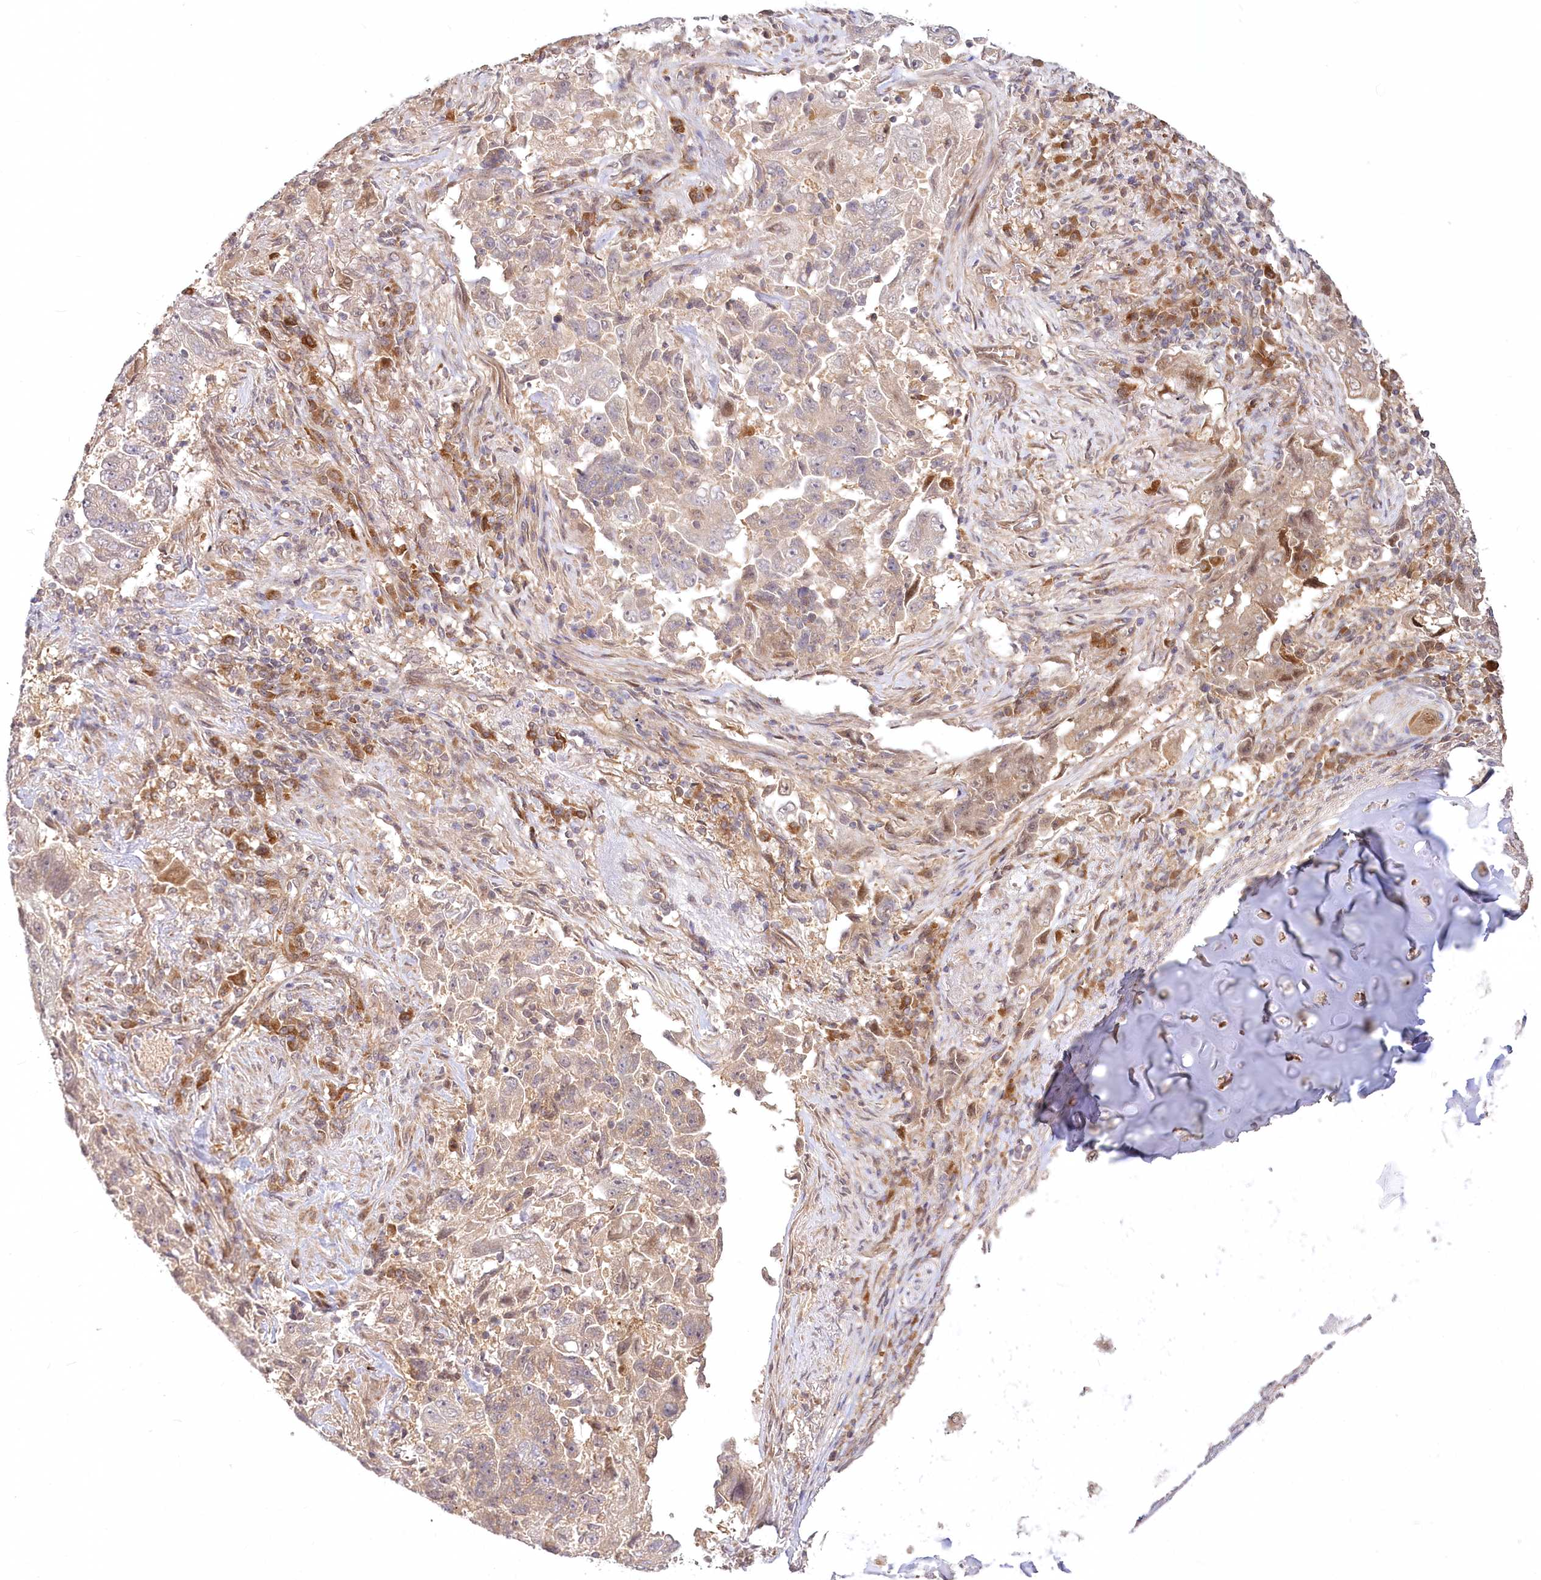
{"staining": {"intensity": "moderate", "quantity": "25%-75%", "location": "cytoplasmic/membranous"}, "tissue": "lung cancer", "cell_type": "Tumor cells", "image_type": "cancer", "snomed": [{"axis": "morphology", "description": "Adenocarcinoma, NOS"}, {"axis": "topography", "description": "Lung"}], "caption": "Adenocarcinoma (lung) stained for a protein (brown) displays moderate cytoplasmic/membranous positive expression in approximately 25%-75% of tumor cells.", "gene": "CEP70", "patient": {"sex": "female", "age": 51}}